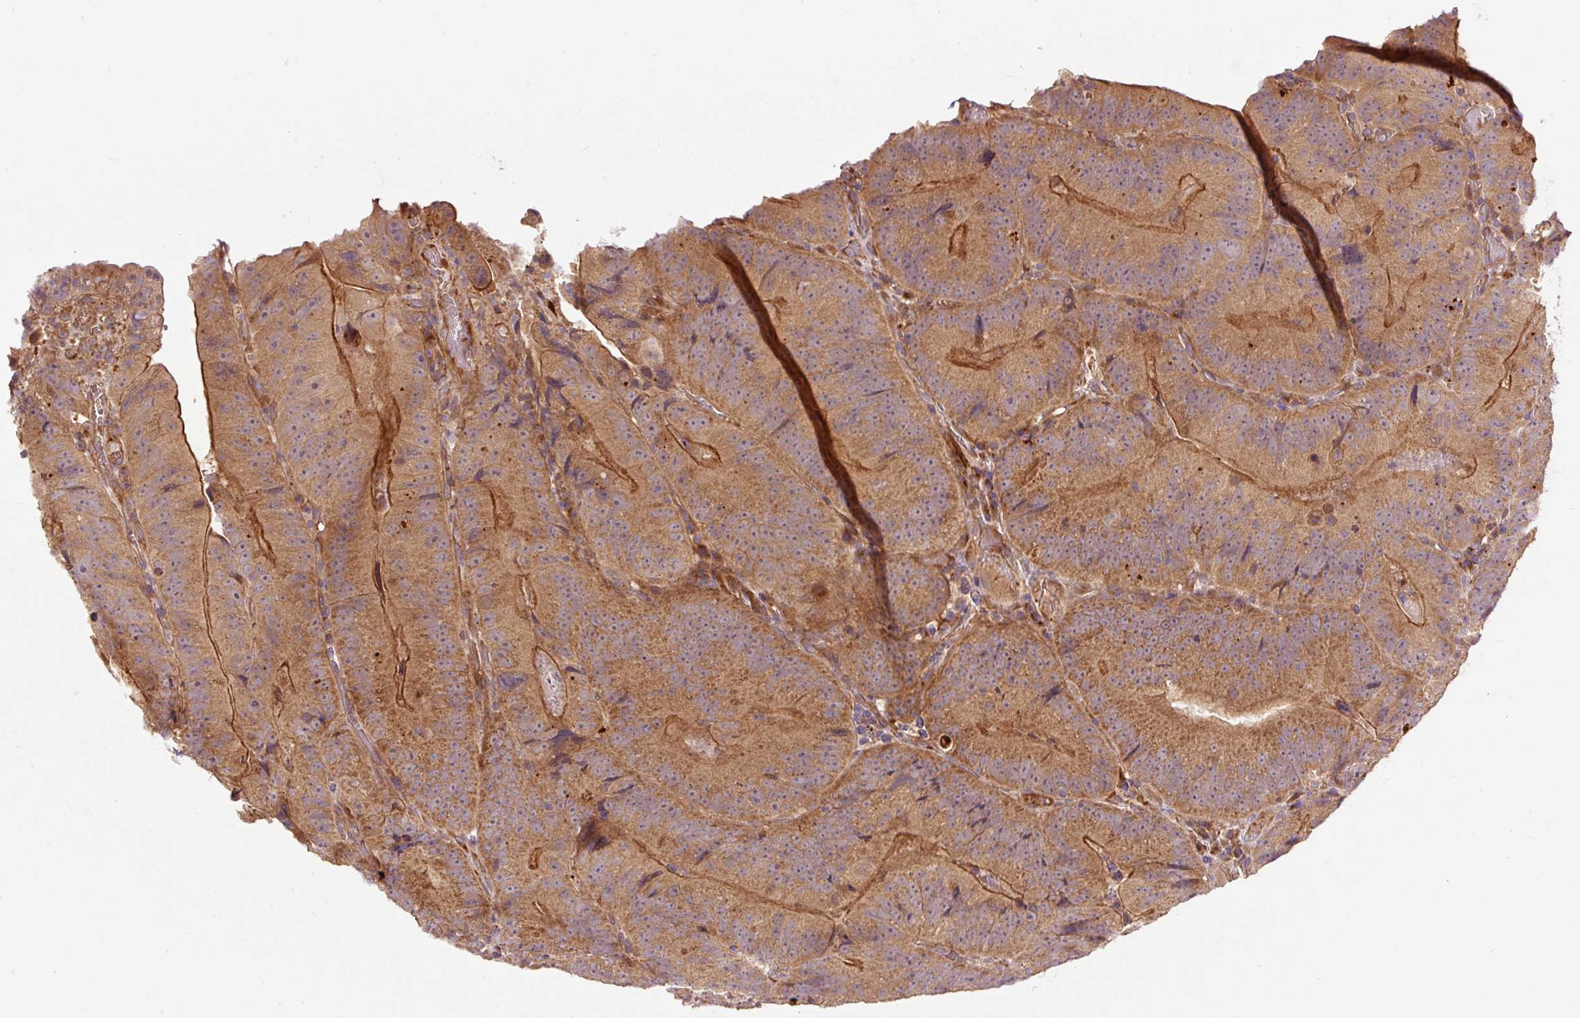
{"staining": {"intensity": "moderate", "quantity": ">75%", "location": "cytoplasmic/membranous"}, "tissue": "colorectal cancer", "cell_type": "Tumor cells", "image_type": "cancer", "snomed": [{"axis": "morphology", "description": "Adenocarcinoma, NOS"}, {"axis": "topography", "description": "Colon"}], "caption": "The immunohistochemical stain highlights moderate cytoplasmic/membranous positivity in tumor cells of adenocarcinoma (colorectal) tissue.", "gene": "RIPOR3", "patient": {"sex": "female", "age": 86}}